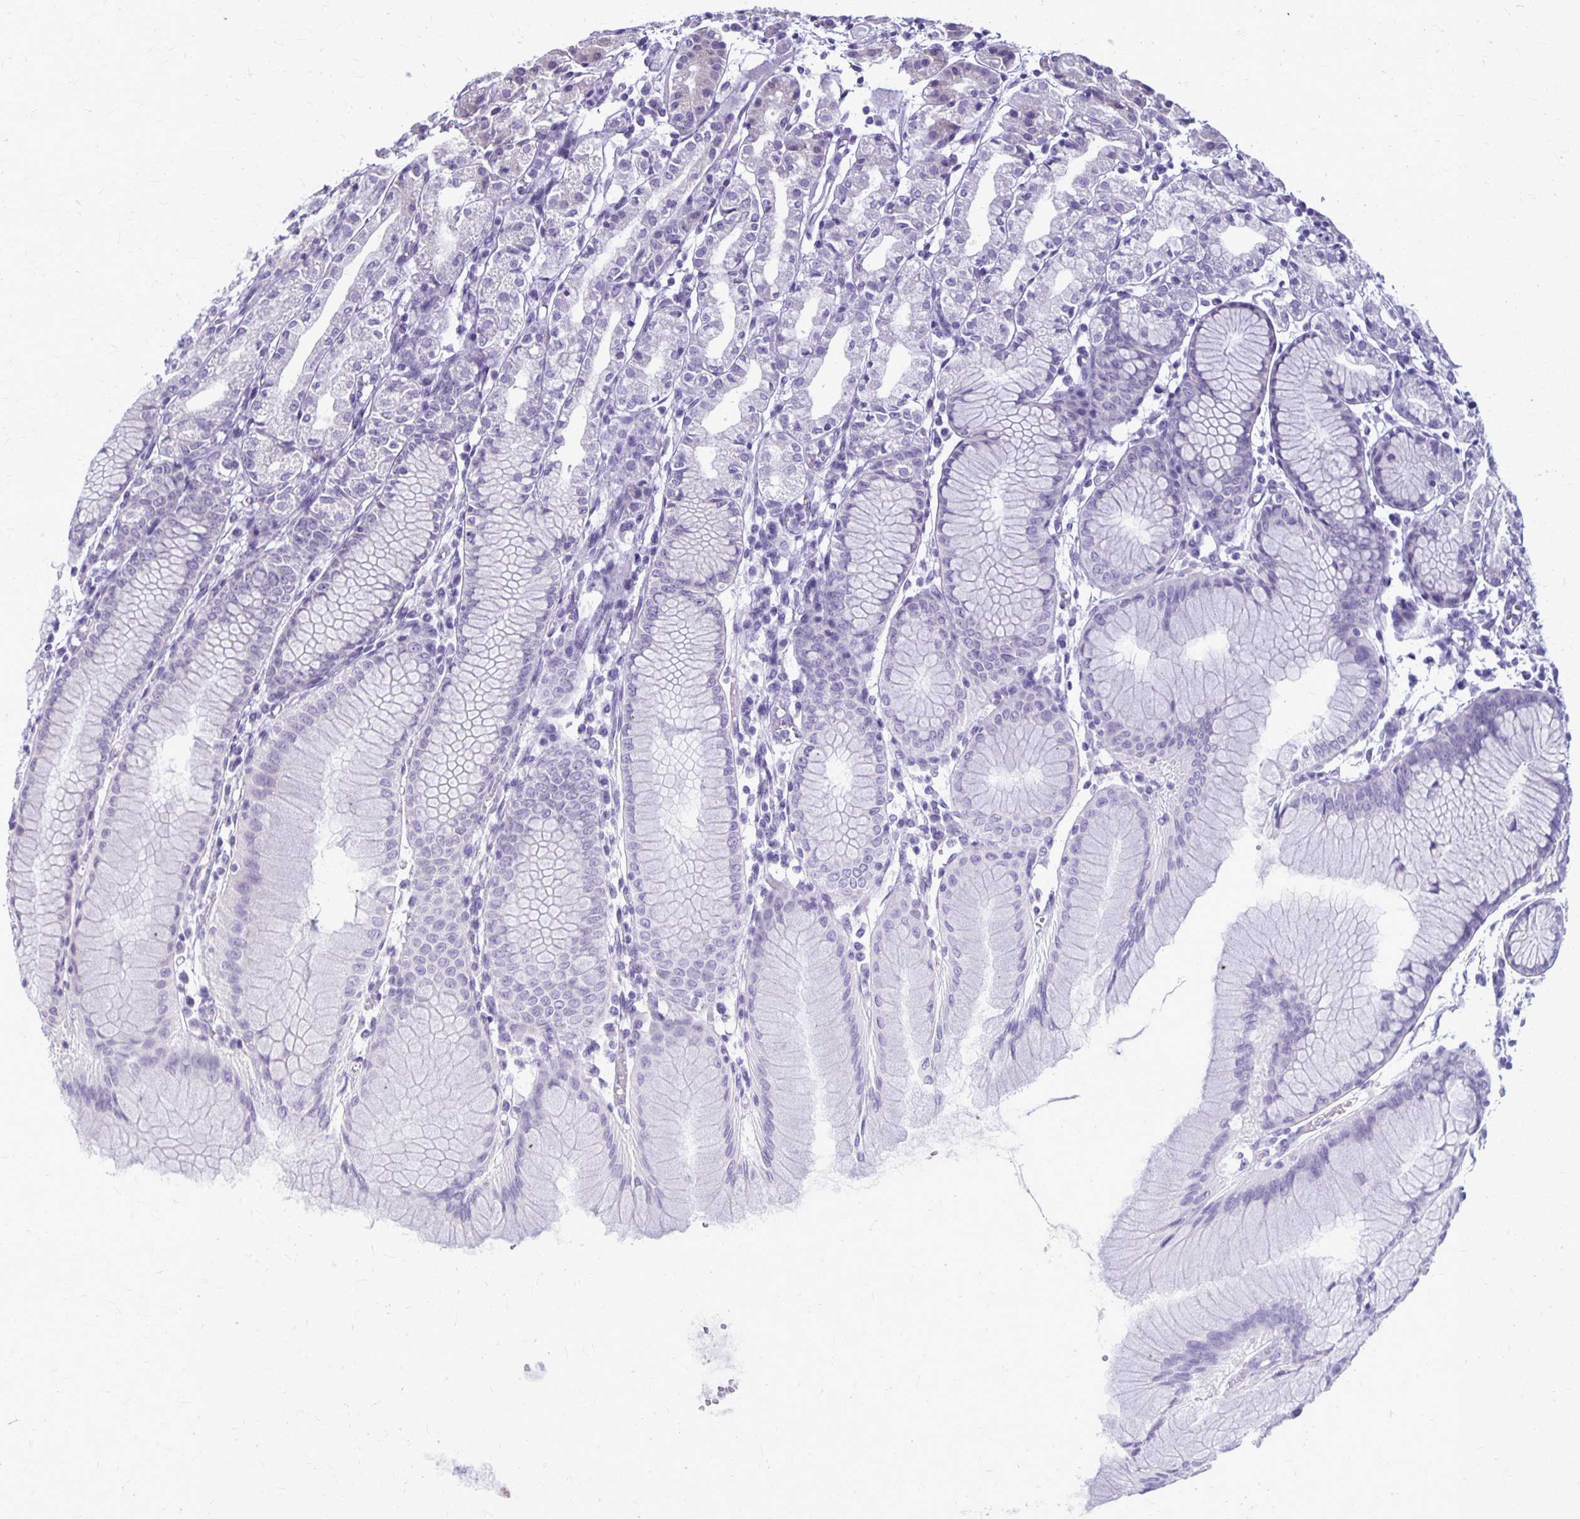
{"staining": {"intensity": "negative", "quantity": "none", "location": "none"}, "tissue": "stomach", "cell_type": "Glandular cells", "image_type": "normal", "snomed": [{"axis": "morphology", "description": "Normal tissue, NOS"}, {"axis": "topography", "description": "Stomach"}], "caption": "A high-resolution photomicrograph shows immunohistochemistry staining of normal stomach, which exhibits no significant positivity in glandular cells.", "gene": "PLXNB3", "patient": {"sex": "female", "age": 57}}